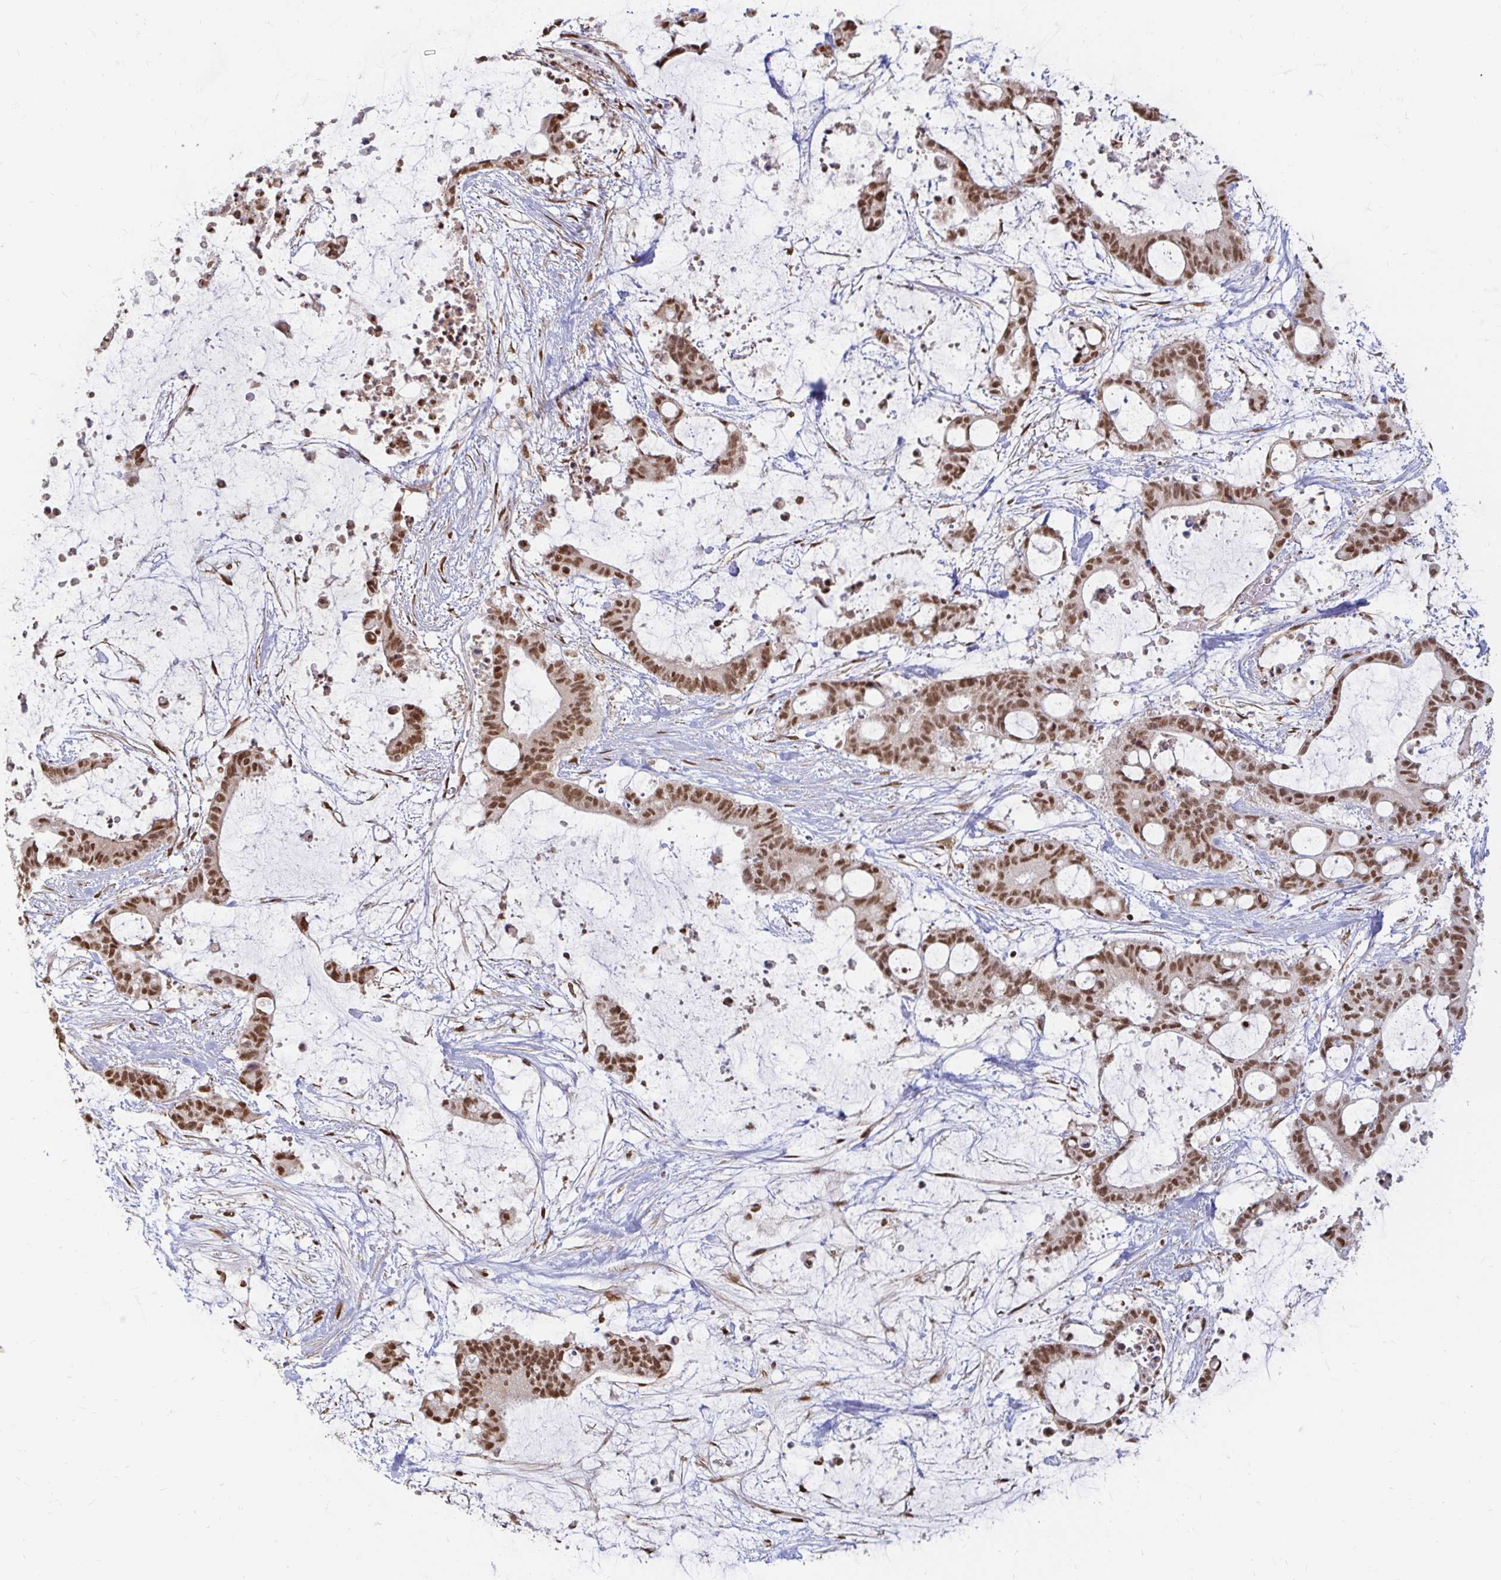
{"staining": {"intensity": "strong", "quantity": ">75%", "location": "nuclear"}, "tissue": "liver cancer", "cell_type": "Tumor cells", "image_type": "cancer", "snomed": [{"axis": "morphology", "description": "Normal tissue, NOS"}, {"axis": "morphology", "description": "Cholangiocarcinoma"}, {"axis": "topography", "description": "Liver"}, {"axis": "topography", "description": "Peripheral nerve tissue"}], "caption": "Immunohistochemical staining of human liver cancer (cholangiocarcinoma) reveals strong nuclear protein expression in approximately >75% of tumor cells. (DAB (3,3'-diaminobenzidine) IHC, brown staining for protein, blue staining for nuclei).", "gene": "HNRNPU", "patient": {"sex": "female", "age": 73}}